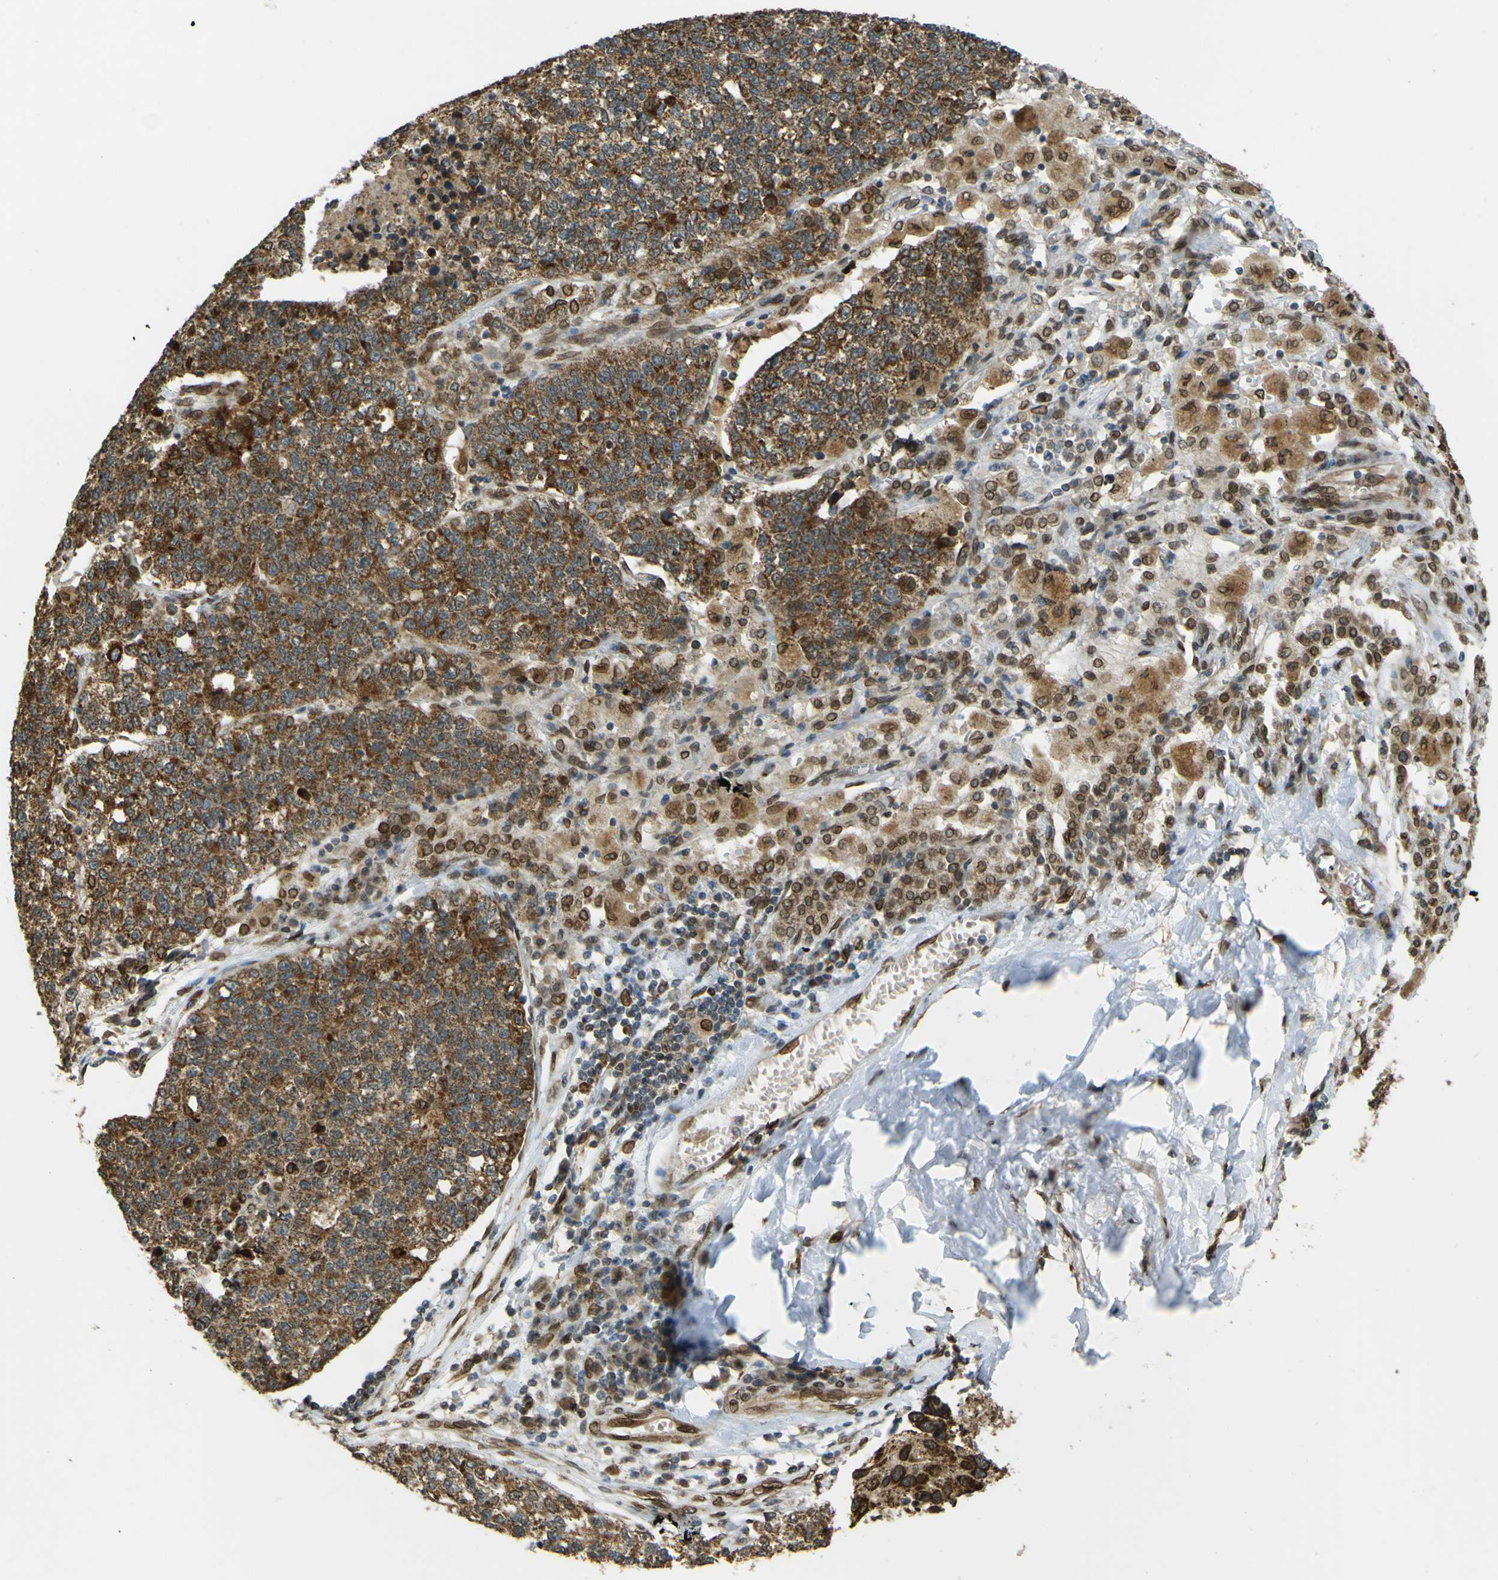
{"staining": {"intensity": "moderate", "quantity": ">75%", "location": "cytoplasmic/membranous,nuclear"}, "tissue": "lung cancer", "cell_type": "Tumor cells", "image_type": "cancer", "snomed": [{"axis": "morphology", "description": "Adenocarcinoma, NOS"}, {"axis": "topography", "description": "Lung"}], "caption": "Protein positivity by immunohistochemistry reveals moderate cytoplasmic/membranous and nuclear expression in about >75% of tumor cells in lung cancer.", "gene": "GALNT1", "patient": {"sex": "male", "age": 49}}